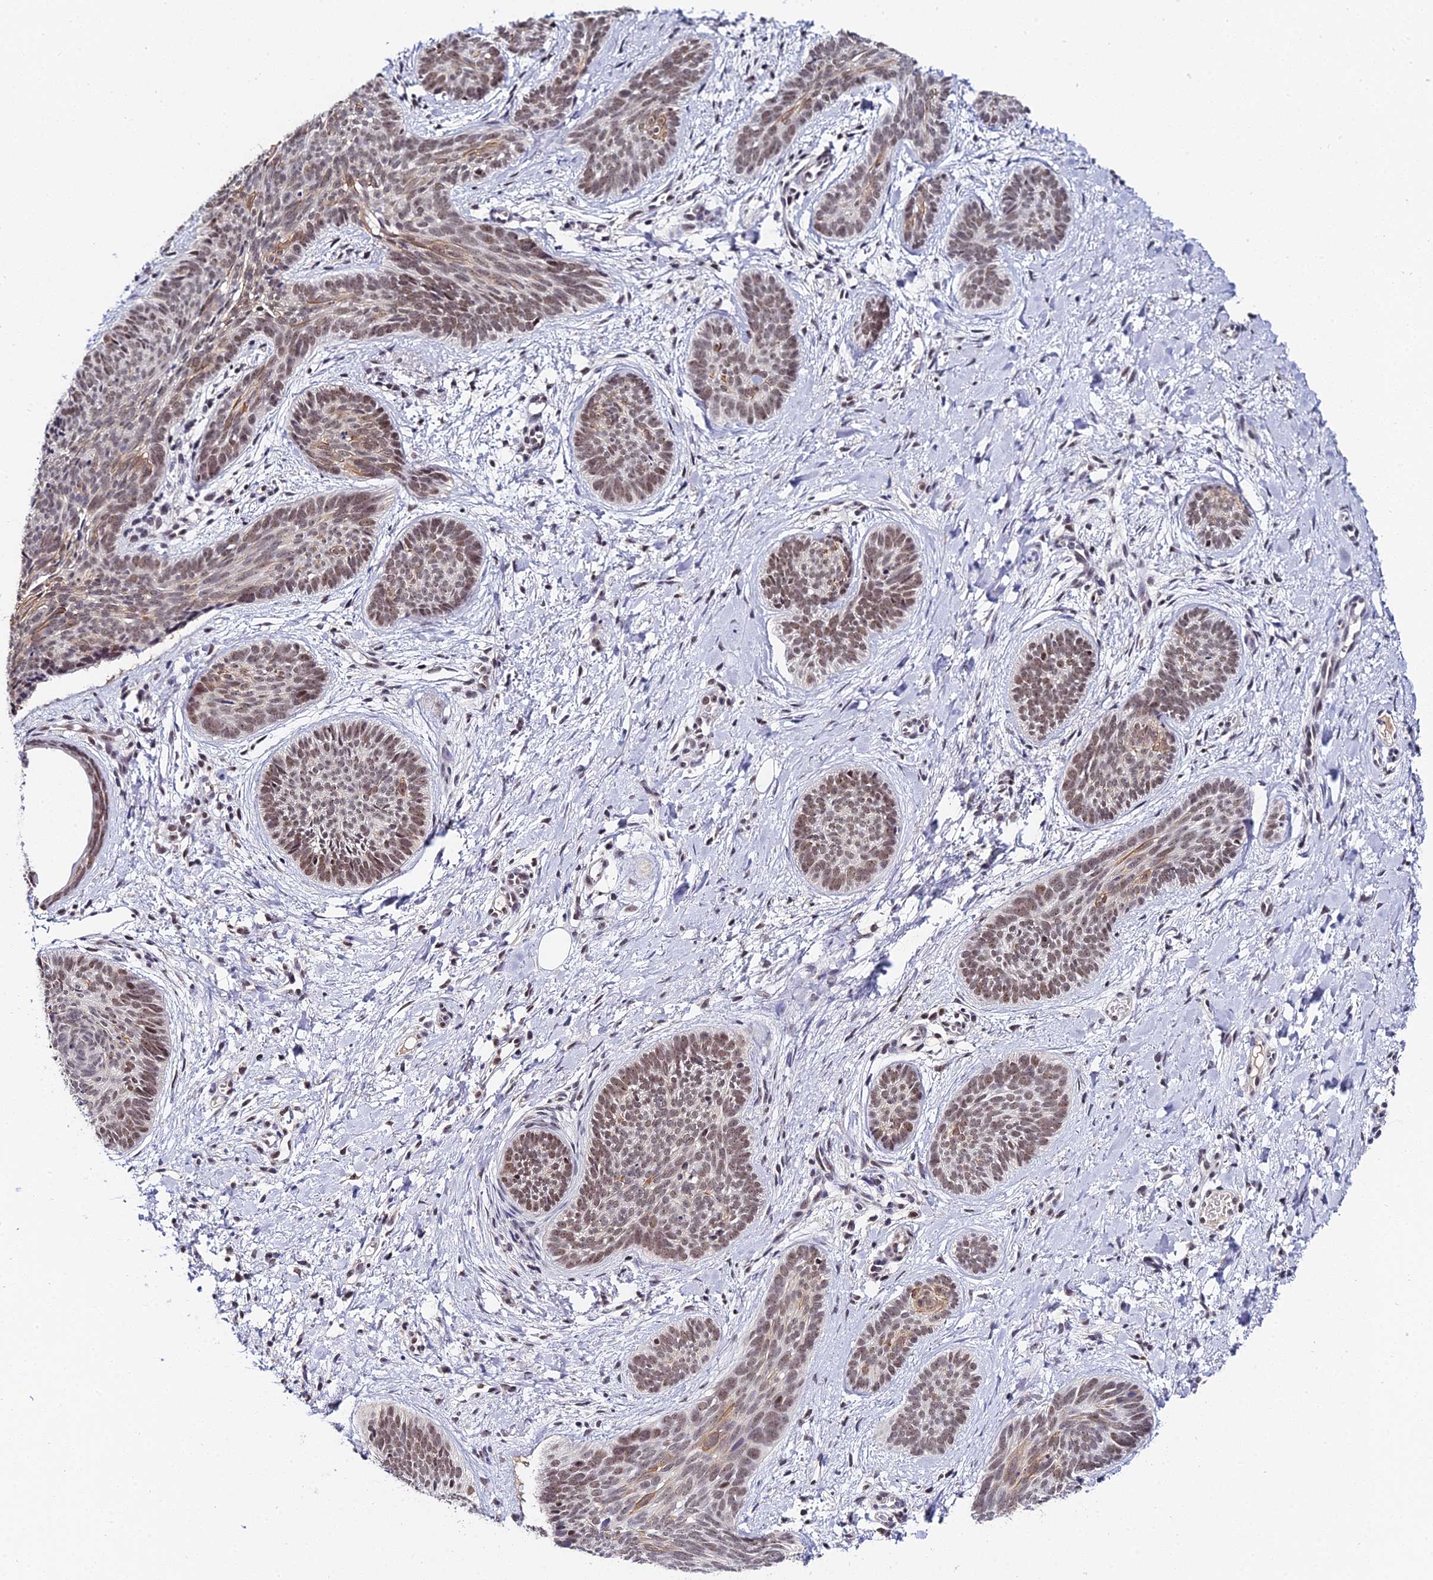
{"staining": {"intensity": "moderate", "quantity": ">75%", "location": "nuclear"}, "tissue": "skin cancer", "cell_type": "Tumor cells", "image_type": "cancer", "snomed": [{"axis": "morphology", "description": "Basal cell carcinoma"}, {"axis": "topography", "description": "Skin"}], "caption": "Immunohistochemistry (DAB (3,3'-diaminobenzidine)) staining of skin cancer displays moderate nuclear protein expression in about >75% of tumor cells. (Brightfield microscopy of DAB IHC at high magnification).", "gene": "EXOSC3", "patient": {"sex": "female", "age": 81}}